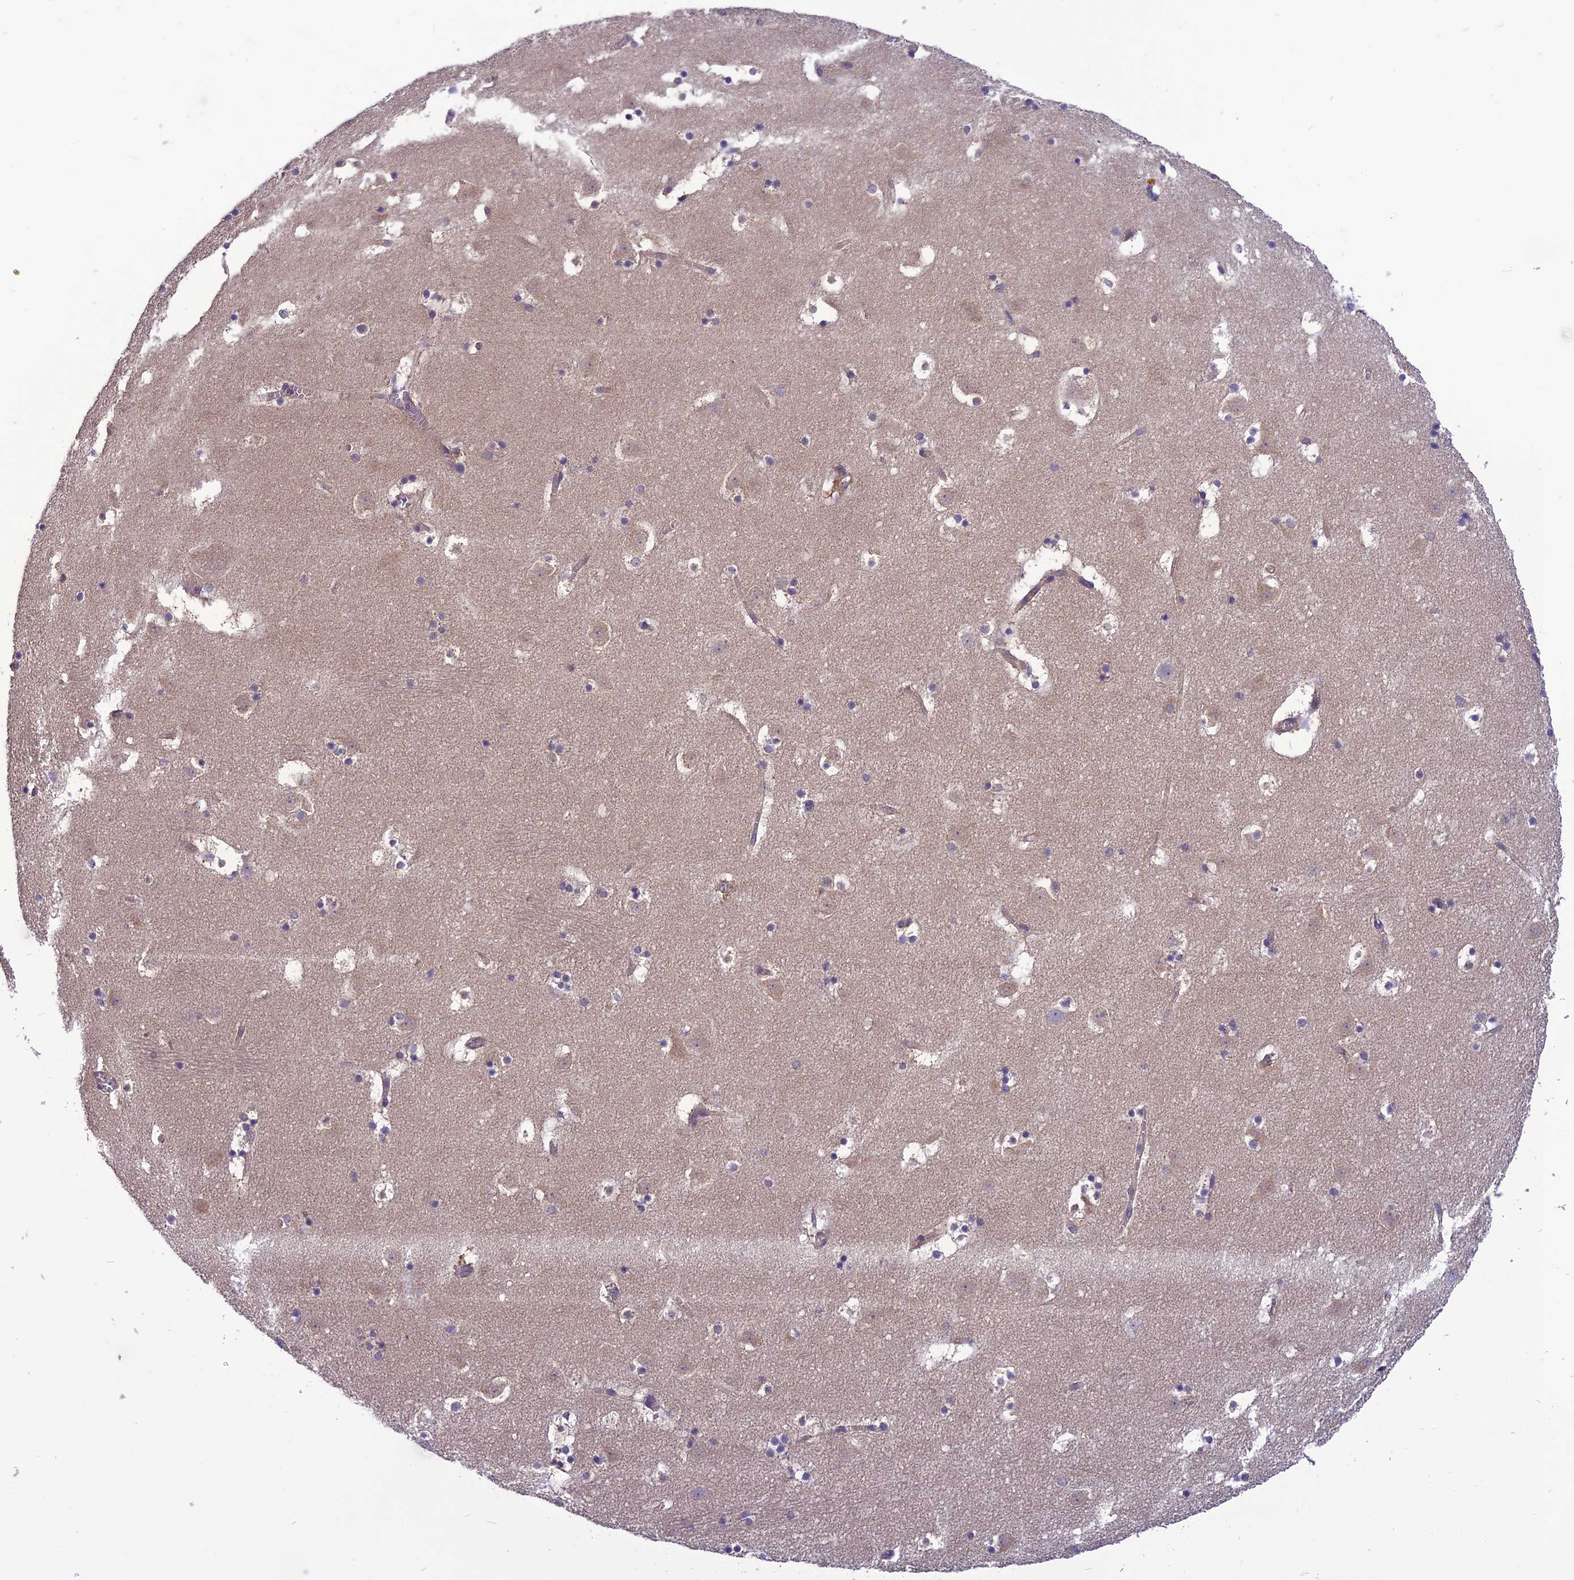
{"staining": {"intensity": "negative", "quantity": "none", "location": "none"}, "tissue": "caudate", "cell_type": "Glial cells", "image_type": "normal", "snomed": [{"axis": "morphology", "description": "Normal tissue, NOS"}, {"axis": "topography", "description": "Lateral ventricle wall"}], "caption": "Glial cells show no significant positivity in unremarkable caudate. (DAB (3,3'-diaminobenzidine) immunohistochemistry, high magnification).", "gene": "PSMF1", "patient": {"sex": "male", "age": 45}}